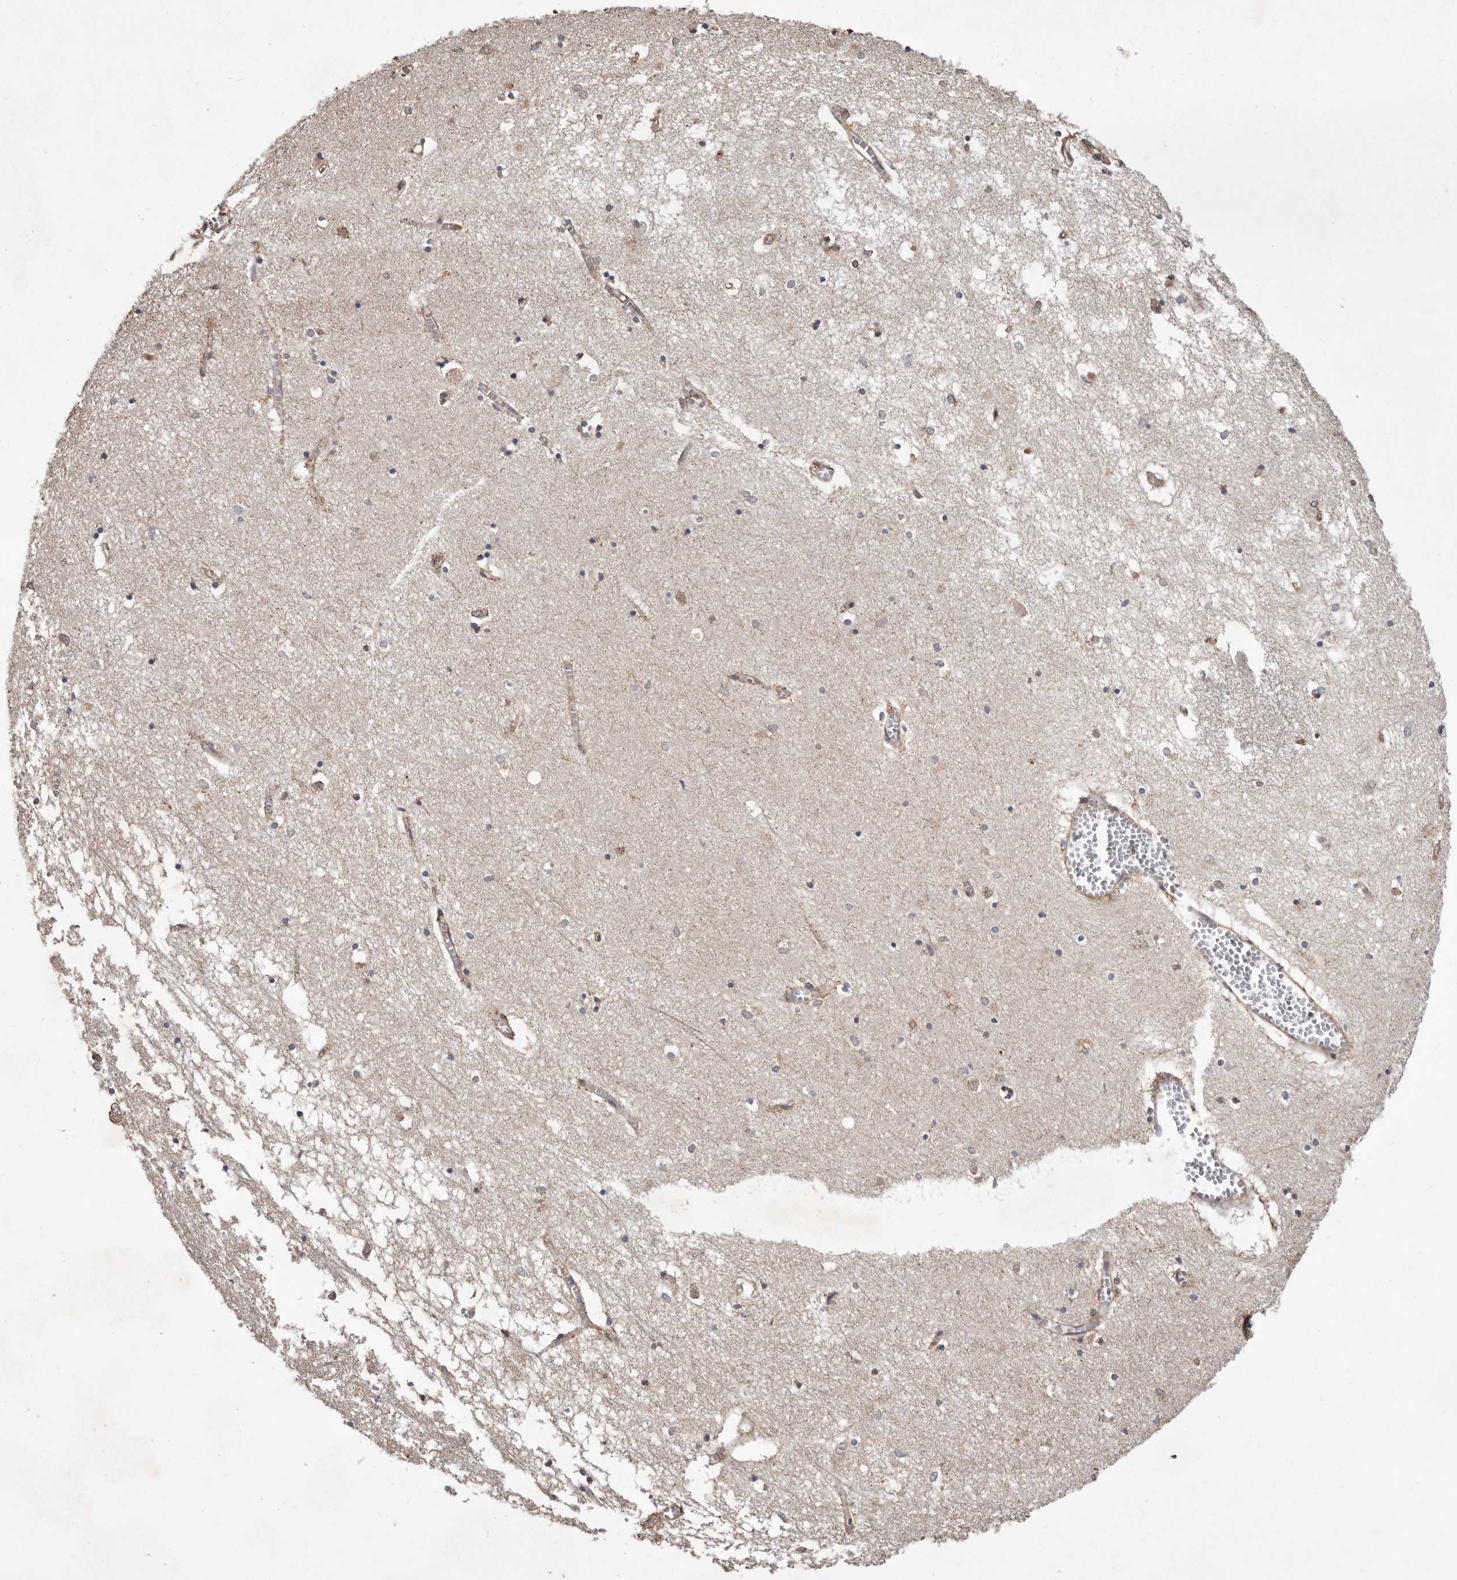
{"staining": {"intensity": "weak", "quantity": "<25%", "location": "cytoplasmic/membranous"}, "tissue": "hippocampus", "cell_type": "Glial cells", "image_type": "normal", "snomed": [{"axis": "morphology", "description": "Normal tissue, NOS"}, {"axis": "topography", "description": "Hippocampus"}], "caption": "Glial cells show no significant staining in normal hippocampus. (Immunohistochemistry (ihc), brightfield microscopy, high magnification).", "gene": "RRM2B", "patient": {"sex": "male", "age": 70}}